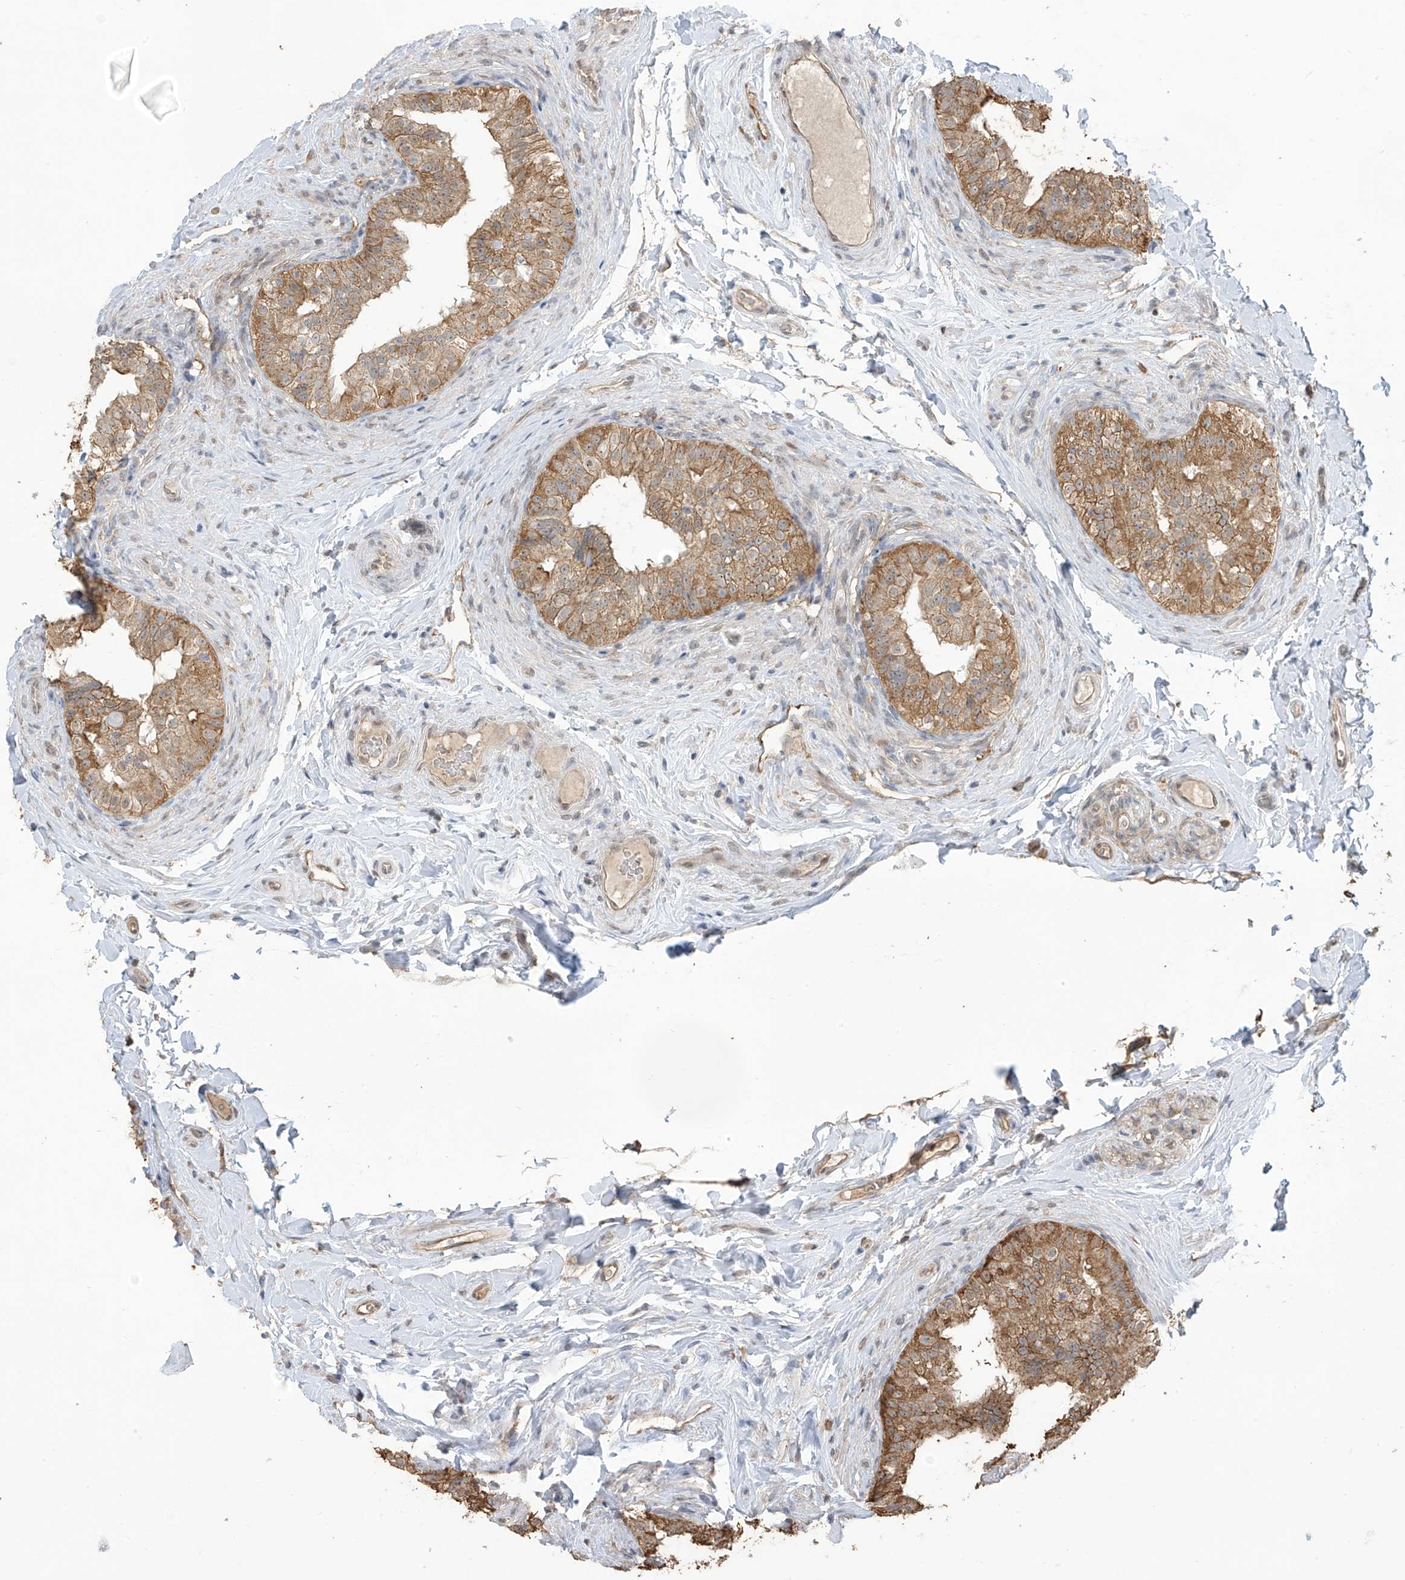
{"staining": {"intensity": "moderate", "quantity": ">75%", "location": "cytoplasmic/membranous,nuclear"}, "tissue": "epididymis", "cell_type": "Glandular cells", "image_type": "normal", "snomed": [{"axis": "morphology", "description": "Normal tissue, NOS"}, {"axis": "topography", "description": "Epididymis"}], "caption": "A high-resolution image shows IHC staining of benign epididymis, which displays moderate cytoplasmic/membranous,nuclear positivity in approximately >75% of glandular cells.", "gene": "KIAA1522", "patient": {"sex": "male", "age": 49}}